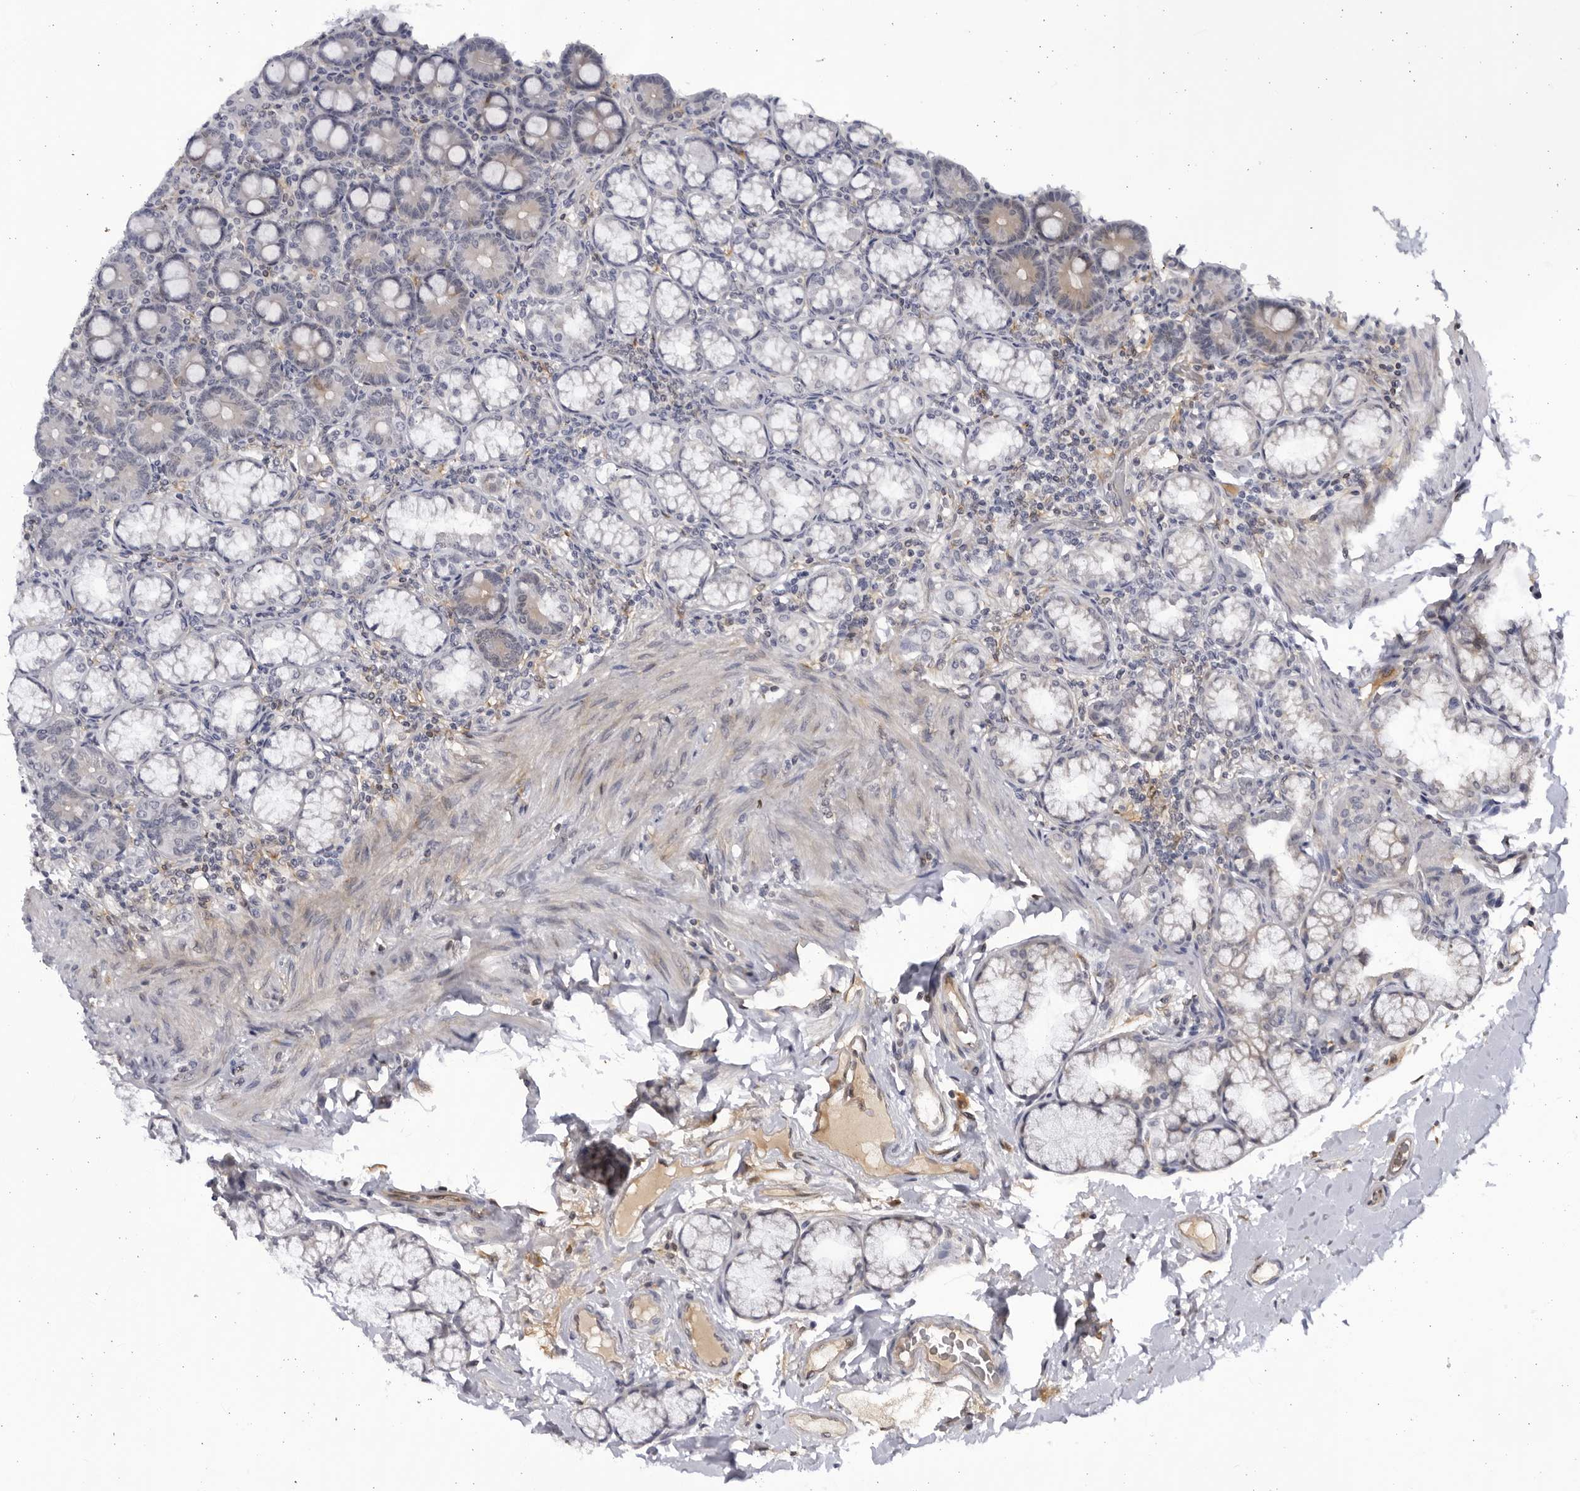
{"staining": {"intensity": "weak", "quantity": "<25%", "location": "cytoplasmic/membranous"}, "tissue": "duodenum", "cell_type": "Glandular cells", "image_type": "normal", "snomed": [{"axis": "morphology", "description": "Normal tissue, NOS"}, {"axis": "topography", "description": "Duodenum"}], "caption": "A high-resolution image shows immunohistochemistry staining of normal duodenum, which demonstrates no significant expression in glandular cells.", "gene": "BMP2K", "patient": {"sex": "male", "age": 50}}